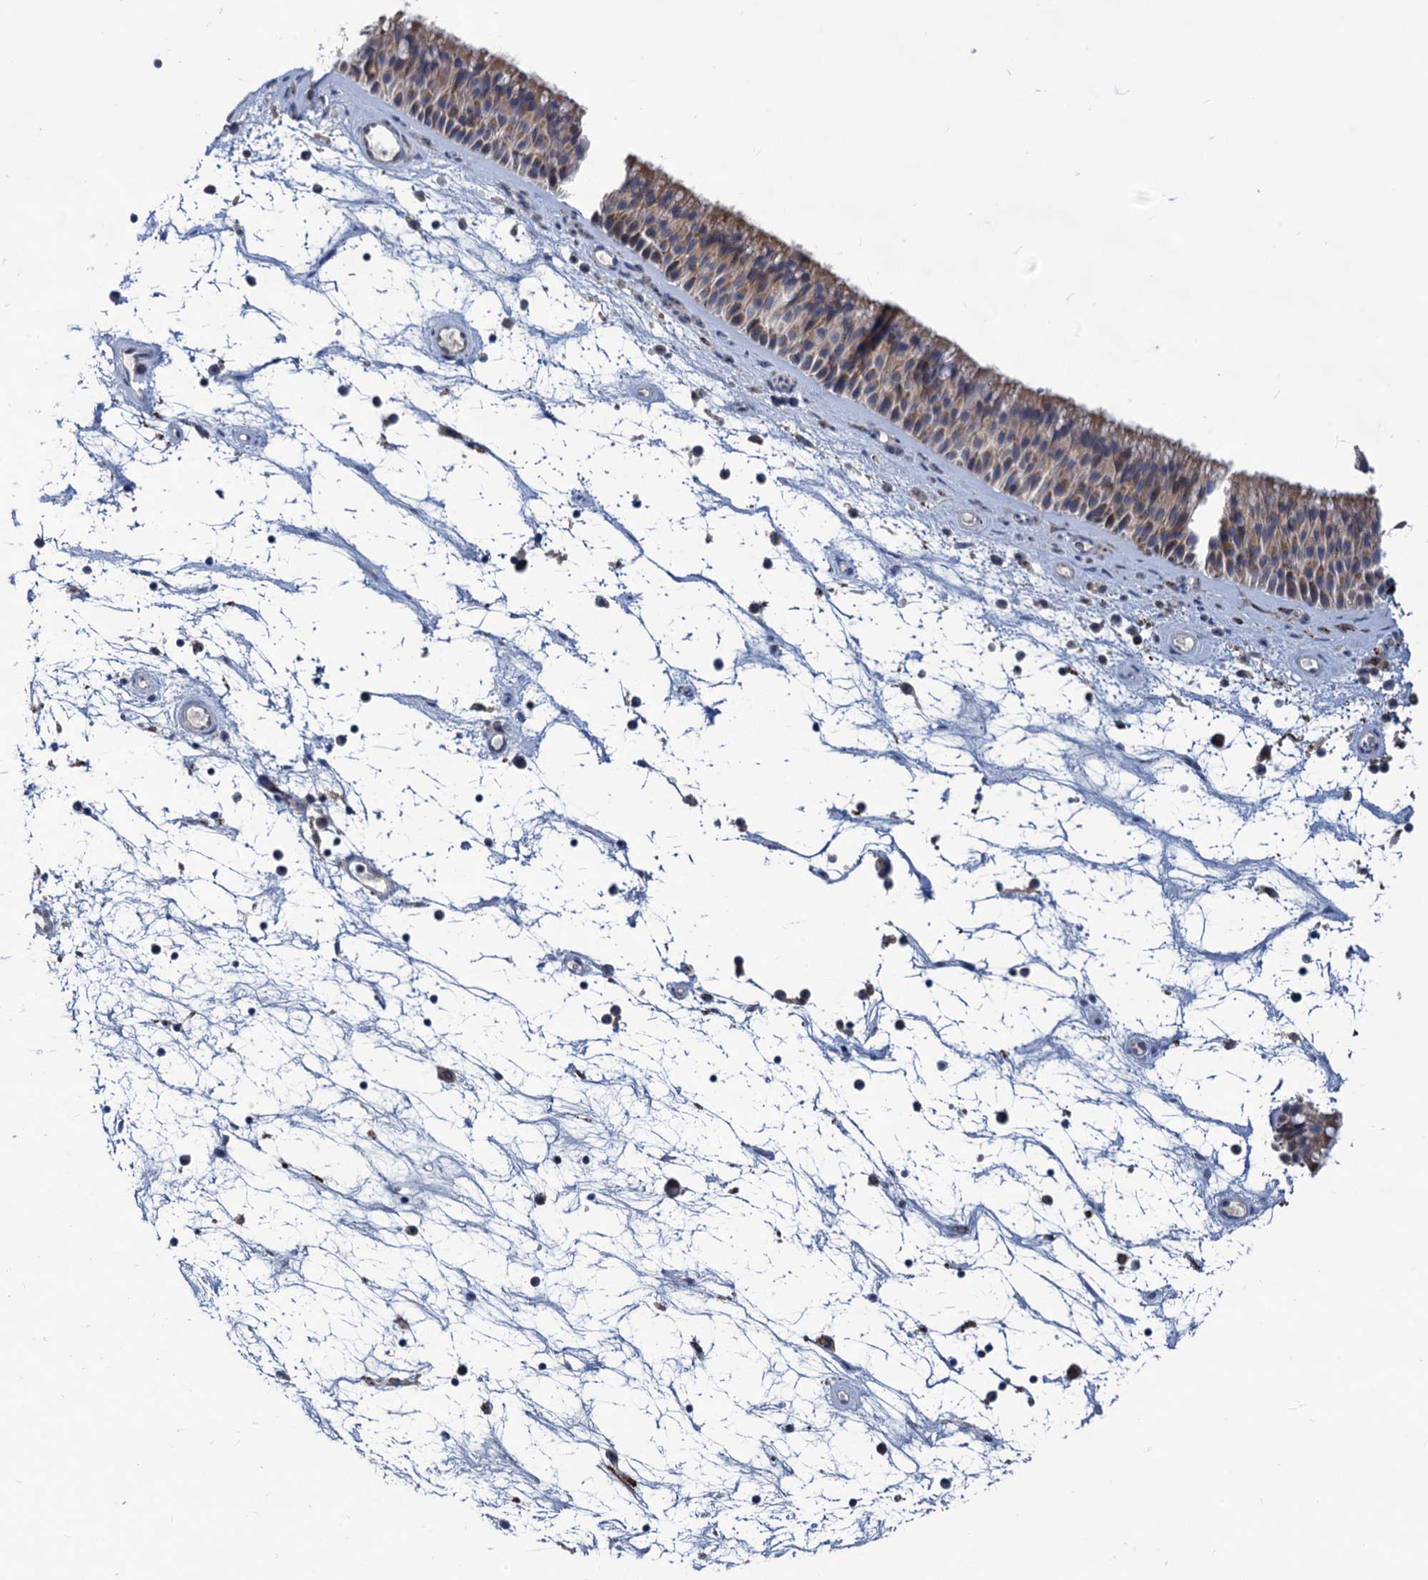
{"staining": {"intensity": "weak", "quantity": "25%-75%", "location": "cytoplasmic/membranous"}, "tissue": "nasopharynx", "cell_type": "Respiratory epithelial cells", "image_type": "normal", "snomed": [{"axis": "morphology", "description": "Normal tissue, NOS"}, {"axis": "topography", "description": "Nasopharynx"}], "caption": "The micrograph displays staining of benign nasopharynx, revealing weak cytoplasmic/membranous protein positivity (brown color) within respiratory epithelial cells. (DAB = brown stain, brightfield microscopy at high magnification).", "gene": "ANKS3", "patient": {"sex": "male", "age": 64}}